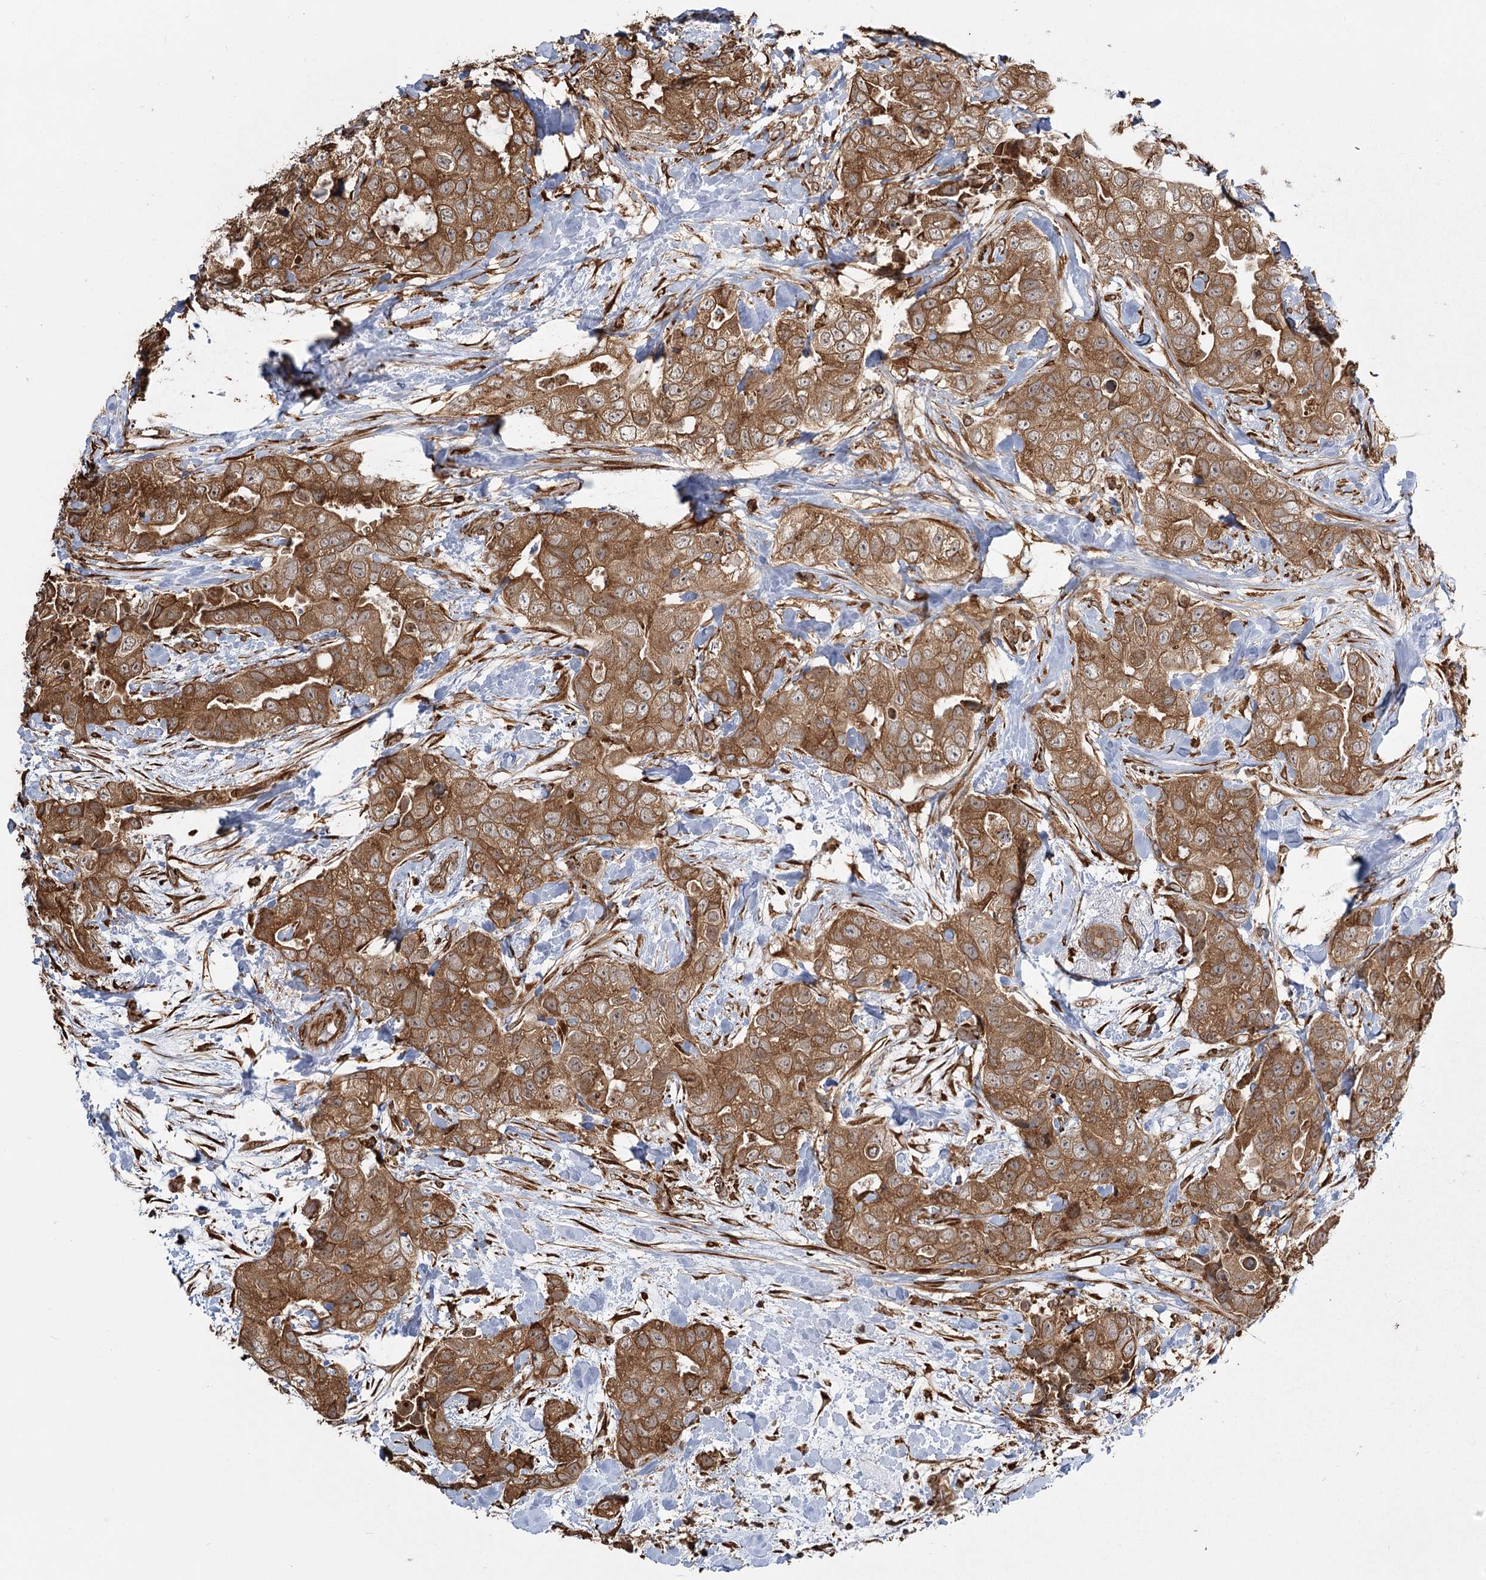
{"staining": {"intensity": "moderate", "quantity": ">75%", "location": "cytoplasmic/membranous"}, "tissue": "breast cancer", "cell_type": "Tumor cells", "image_type": "cancer", "snomed": [{"axis": "morphology", "description": "Duct carcinoma"}, {"axis": "topography", "description": "Breast"}], "caption": "An image of human breast cancer stained for a protein shows moderate cytoplasmic/membranous brown staining in tumor cells. (DAB (3,3'-diaminobenzidine) = brown stain, brightfield microscopy at high magnification).", "gene": "FAM13A", "patient": {"sex": "female", "age": 62}}